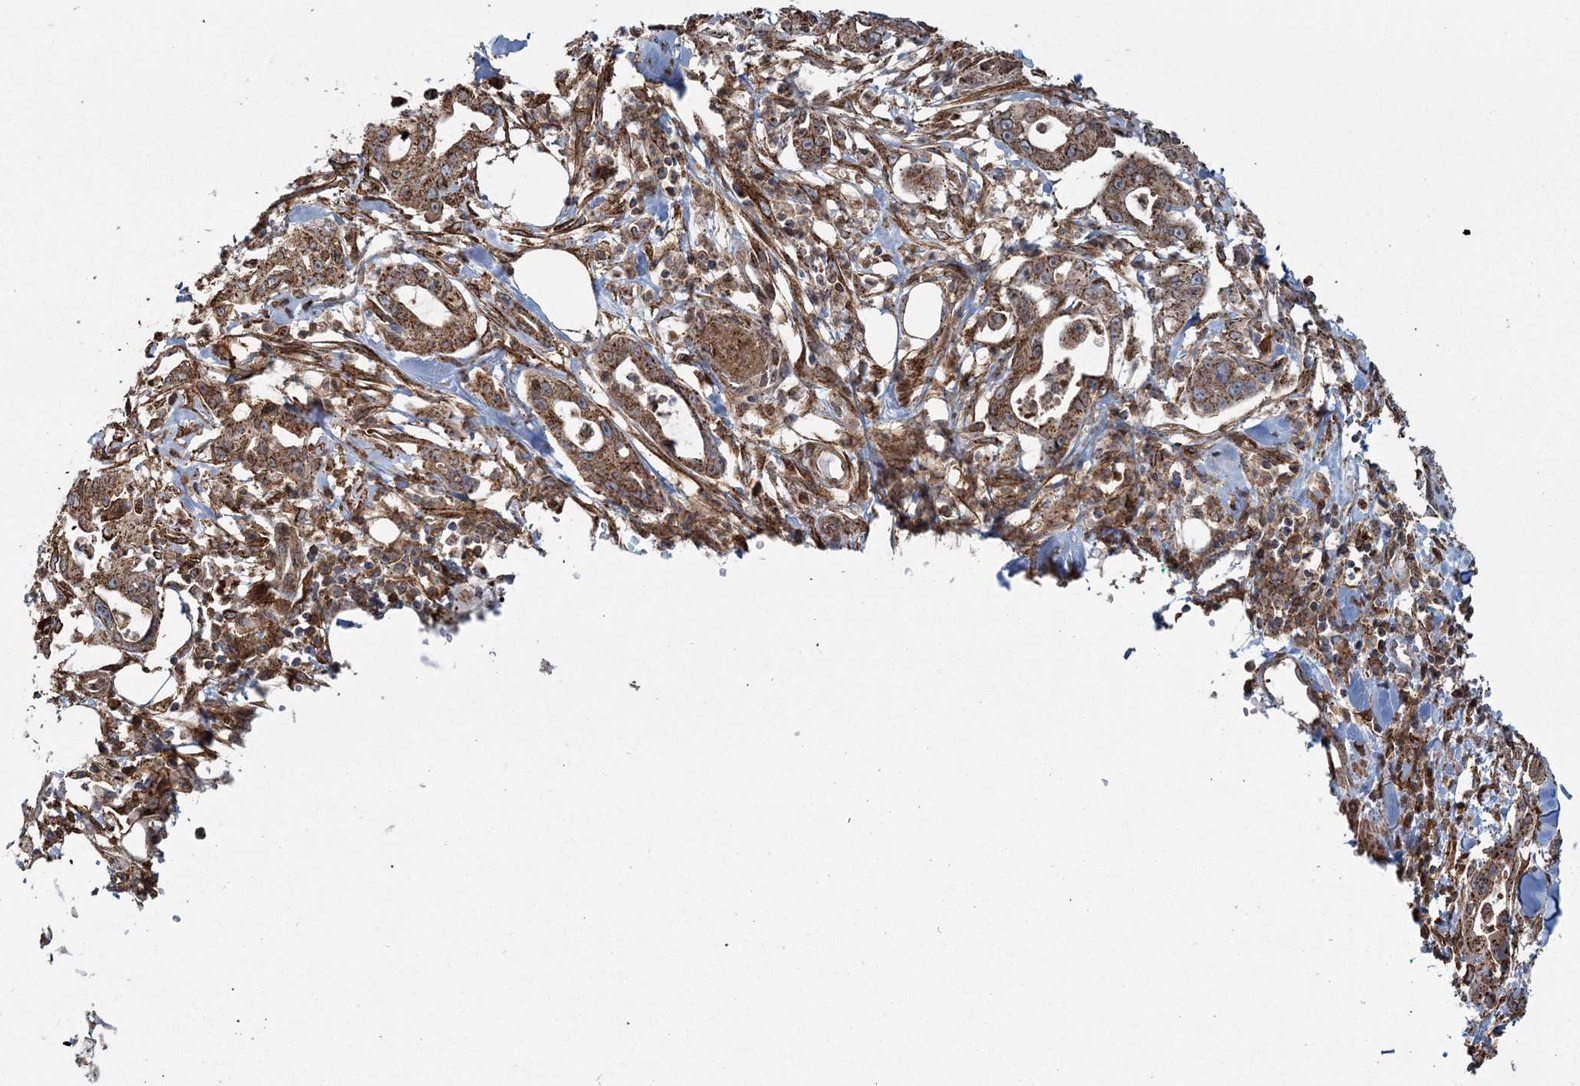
{"staining": {"intensity": "moderate", "quantity": ">75%", "location": "cytoplasmic/membranous"}, "tissue": "pancreatic cancer", "cell_type": "Tumor cells", "image_type": "cancer", "snomed": [{"axis": "morphology", "description": "Adenocarcinoma, NOS"}, {"axis": "topography", "description": "Pancreas"}], "caption": "DAB (3,3'-diaminobenzidine) immunohistochemical staining of pancreatic cancer (adenocarcinoma) displays moderate cytoplasmic/membranous protein staining in approximately >75% of tumor cells. The staining was performed using DAB (3,3'-diaminobenzidine) to visualize the protein expression in brown, while the nuclei were stained in blue with hematoxylin (Magnification: 20x).", "gene": "TRAF3IP2", "patient": {"sex": "male", "age": 68}}